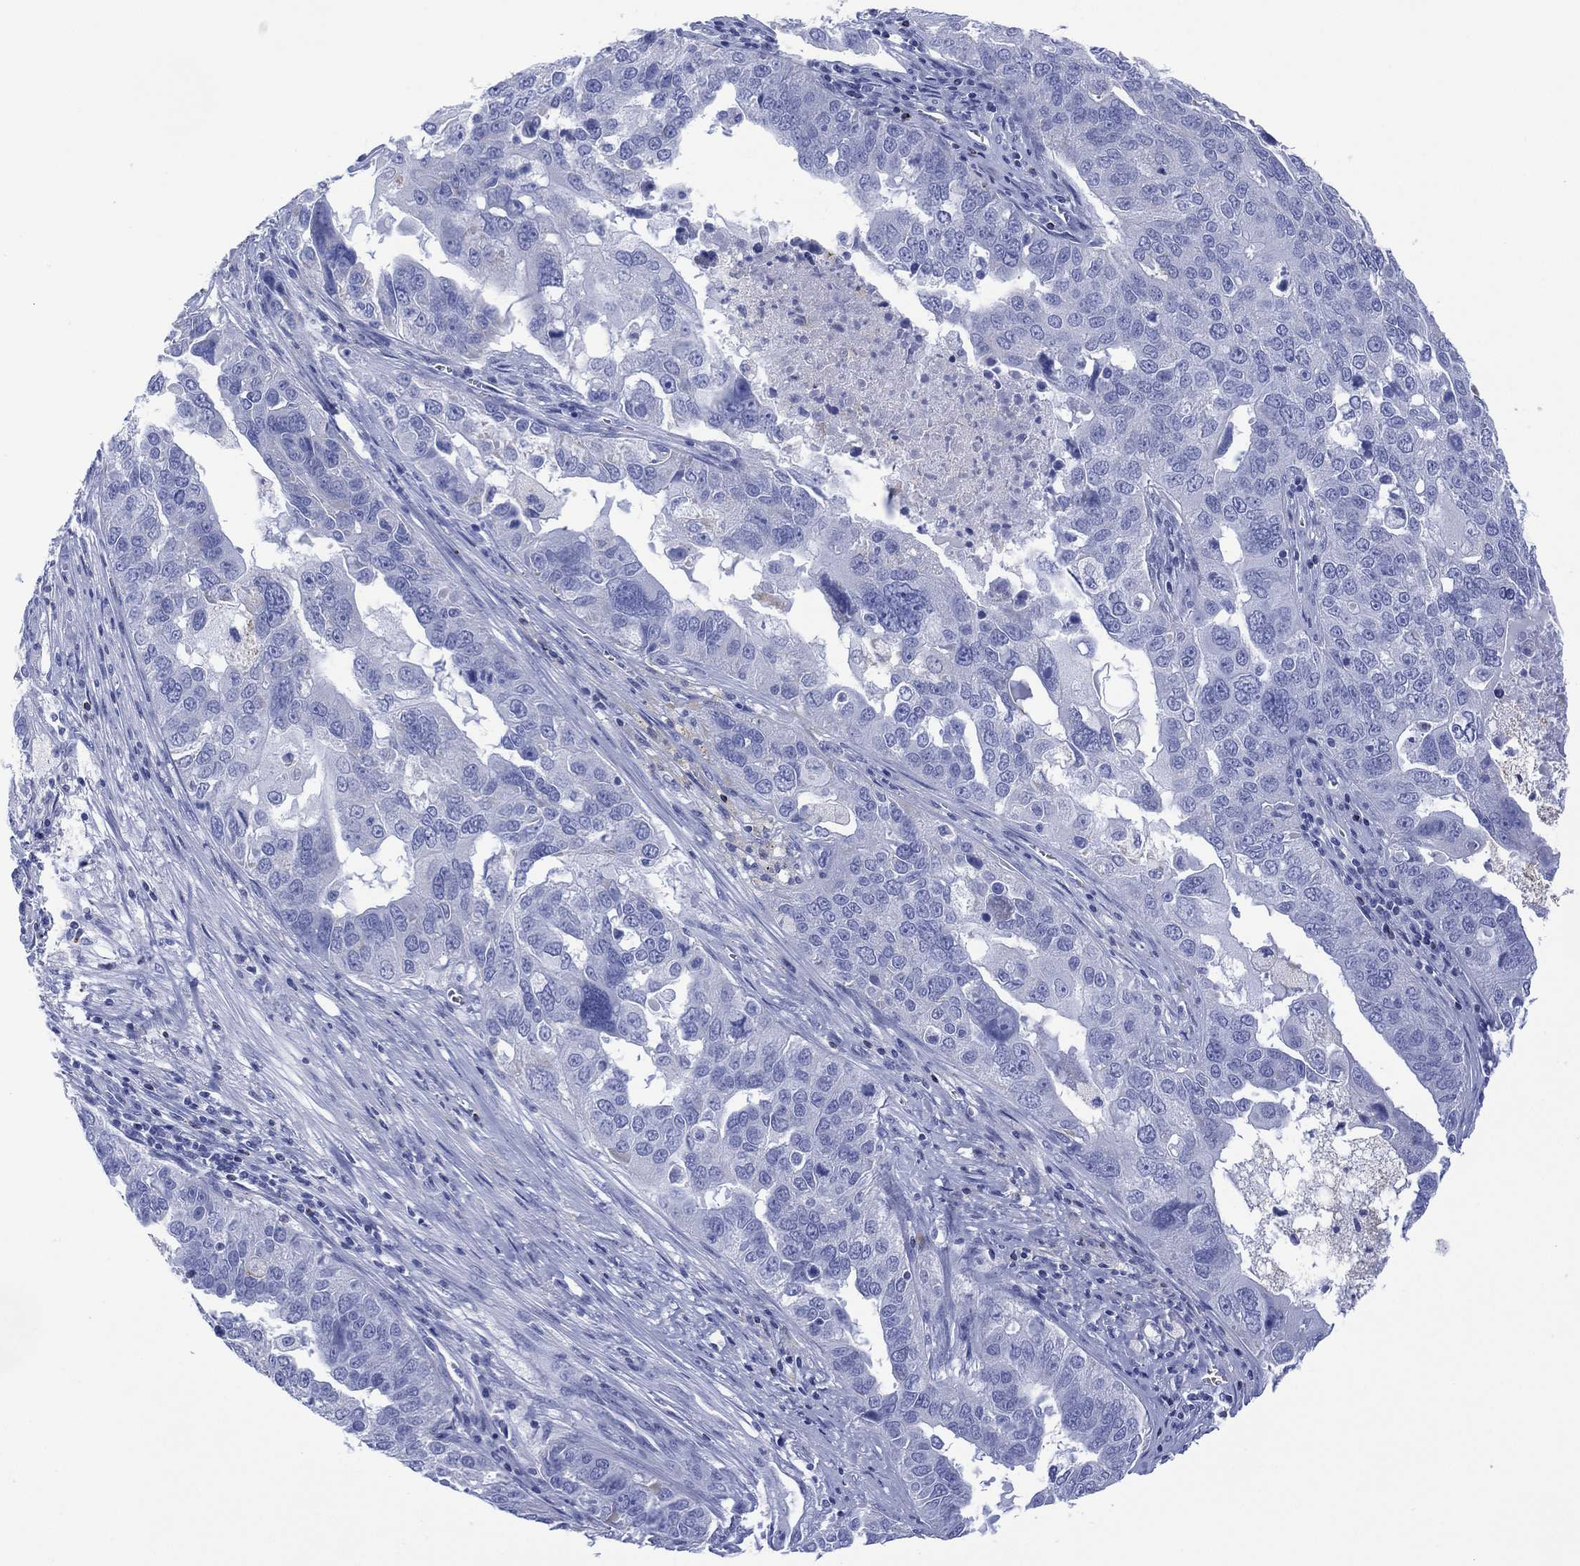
{"staining": {"intensity": "negative", "quantity": "none", "location": "none"}, "tissue": "ovarian cancer", "cell_type": "Tumor cells", "image_type": "cancer", "snomed": [{"axis": "morphology", "description": "Carcinoma, endometroid"}, {"axis": "topography", "description": "Soft tissue"}, {"axis": "topography", "description": "Ovary"}], "caption": "High power microscopy histopathology image of an immunohistochemistry micrograph of endometroid carcinoma (ovarian), revealing no significant staining in tumor cells.", "gene": "DPP4", "patient": {"sex": "female", "age": 52}}